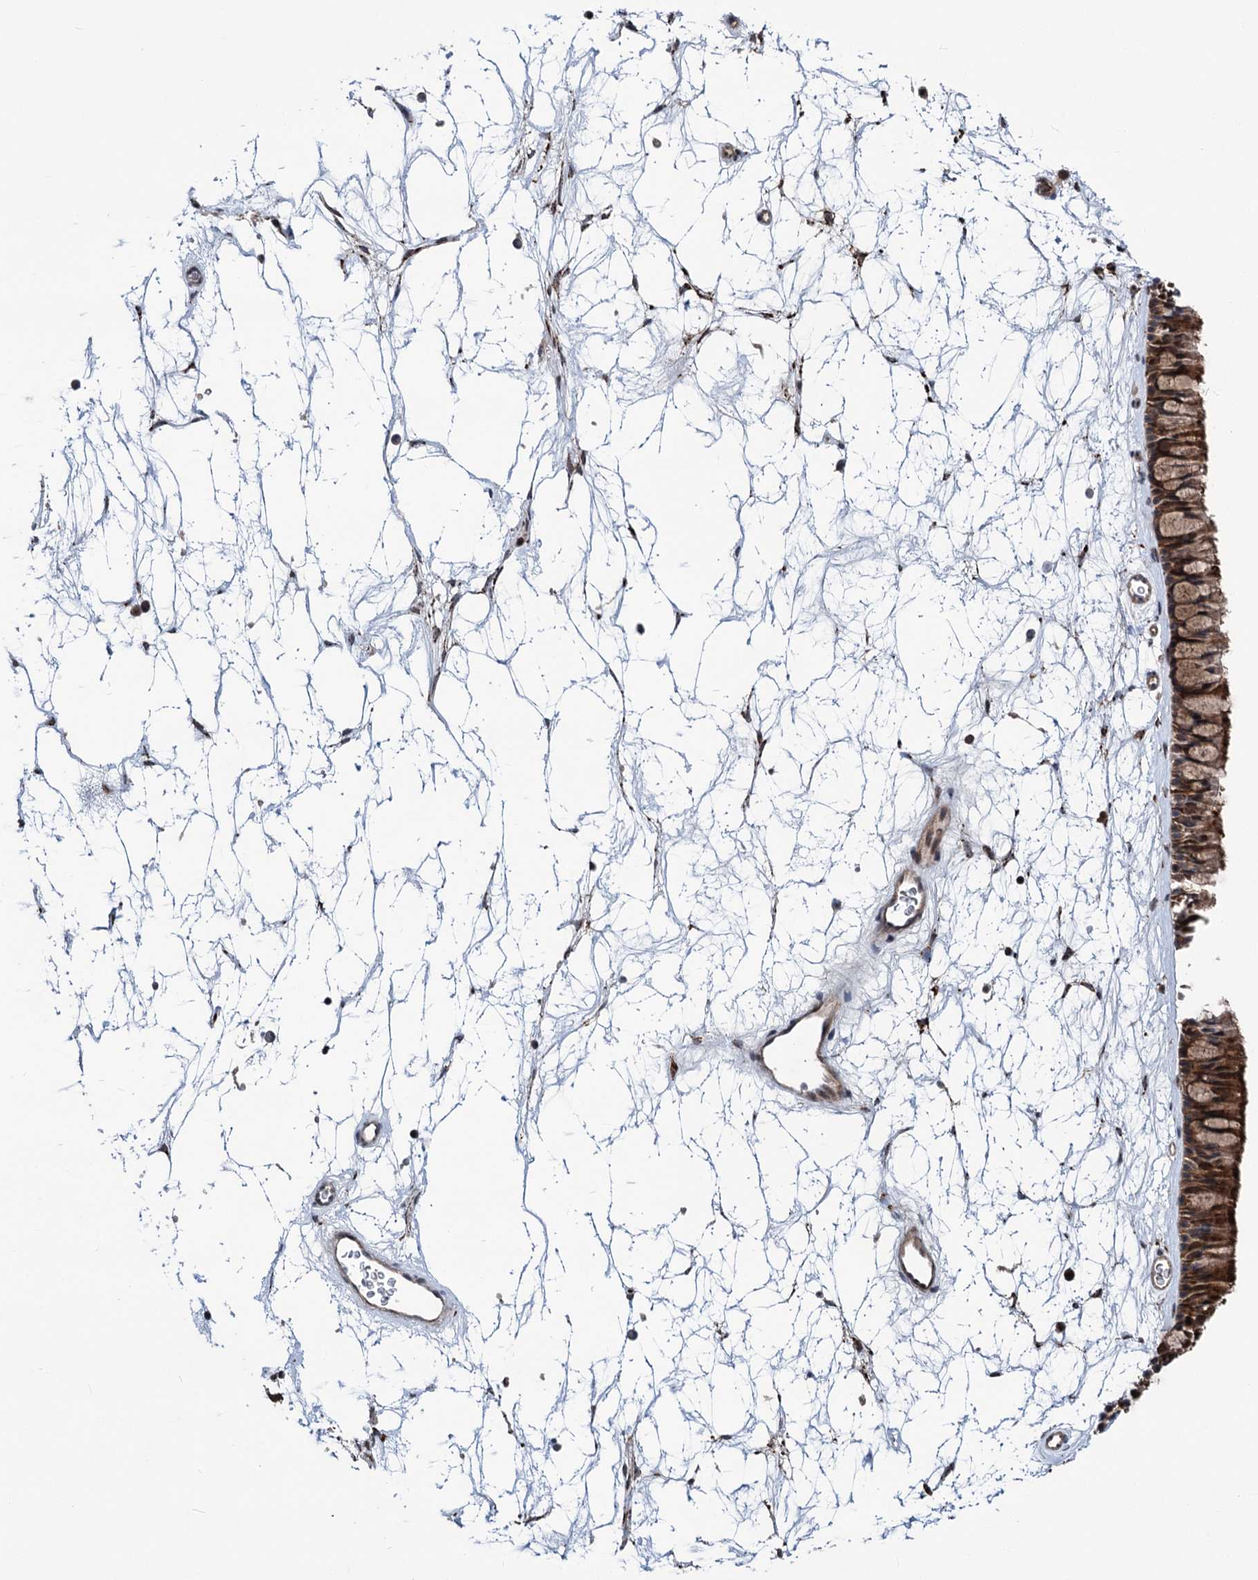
{"staining": {"intensity": "moderate", "quantity": ">75%", "location": "cytoplasmic/membranous"}, "tissue": "nasopharynx", "cell_type": "Respiratory epithelial cells", "image_type": "normal", "snomed": [{"axis": "morphology", "description": "Normal tissue, NOS"}, {"axis": "topography", "description": "Nasopharynx"}], "caption": "This is an image of immunohistochemistry staining of normal nasopharynx, which shows moderate positivity in the cytoplasmic/membranous of respiratory epithelial cells.", "gene": "GPBP1", "patient": {"sex": "male", "age": 64}}